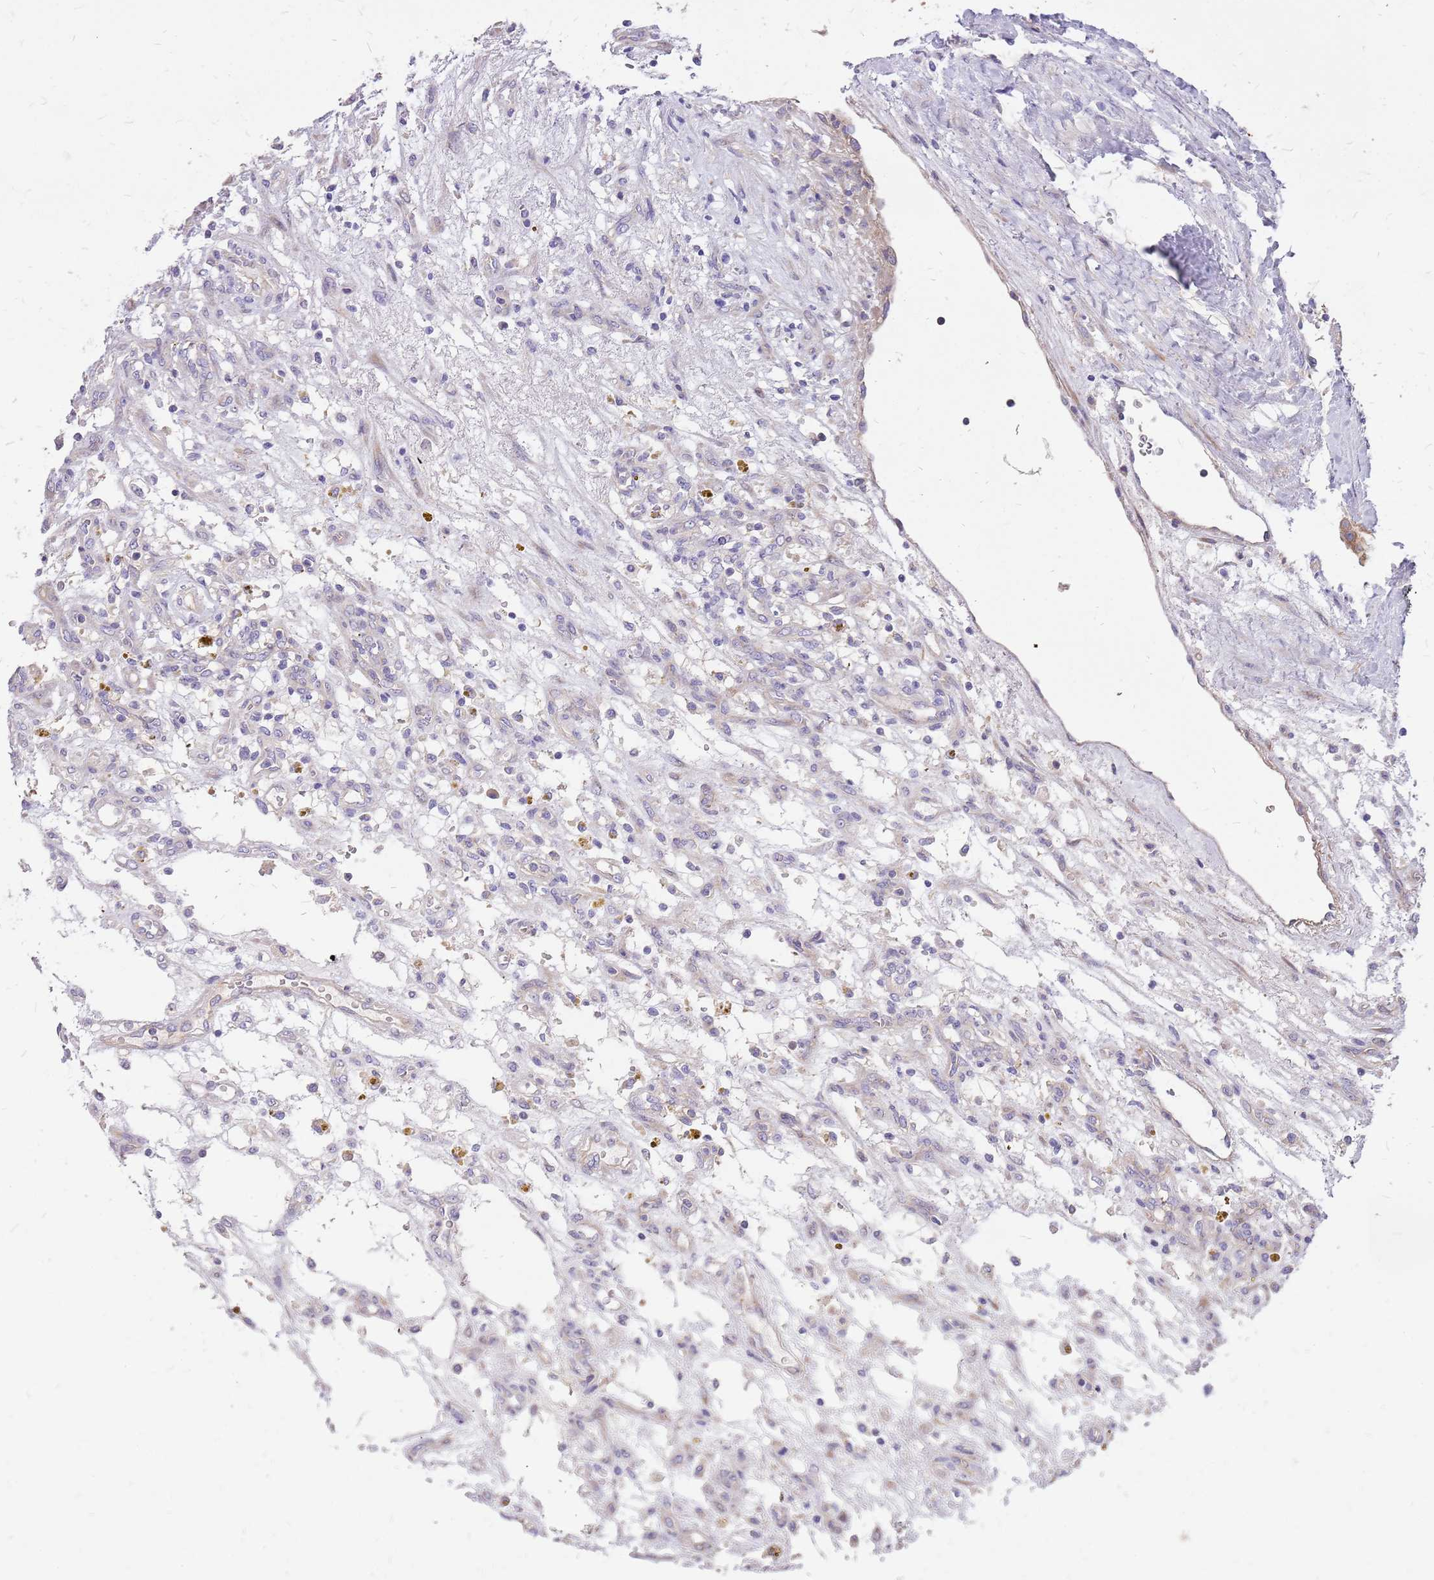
{"staining": {"intensity": "negative", "quantity": "none", "location": "none"}, "tissue": "renal cancer", "cell_type": "Tumor cells", "image_type": "cancer", "snomed": [{"axis": "morphology", "description": "Adenocarcinoma, NOS"}, {"axis": "topography", "description": "Kidney"}], "caption": "This is an immunohistochemistry histopathology image of human renal cancer. There is no expression in tumor cells.", "gene": "WASHC4", "patient": {"sex": "female", "age": 57}}